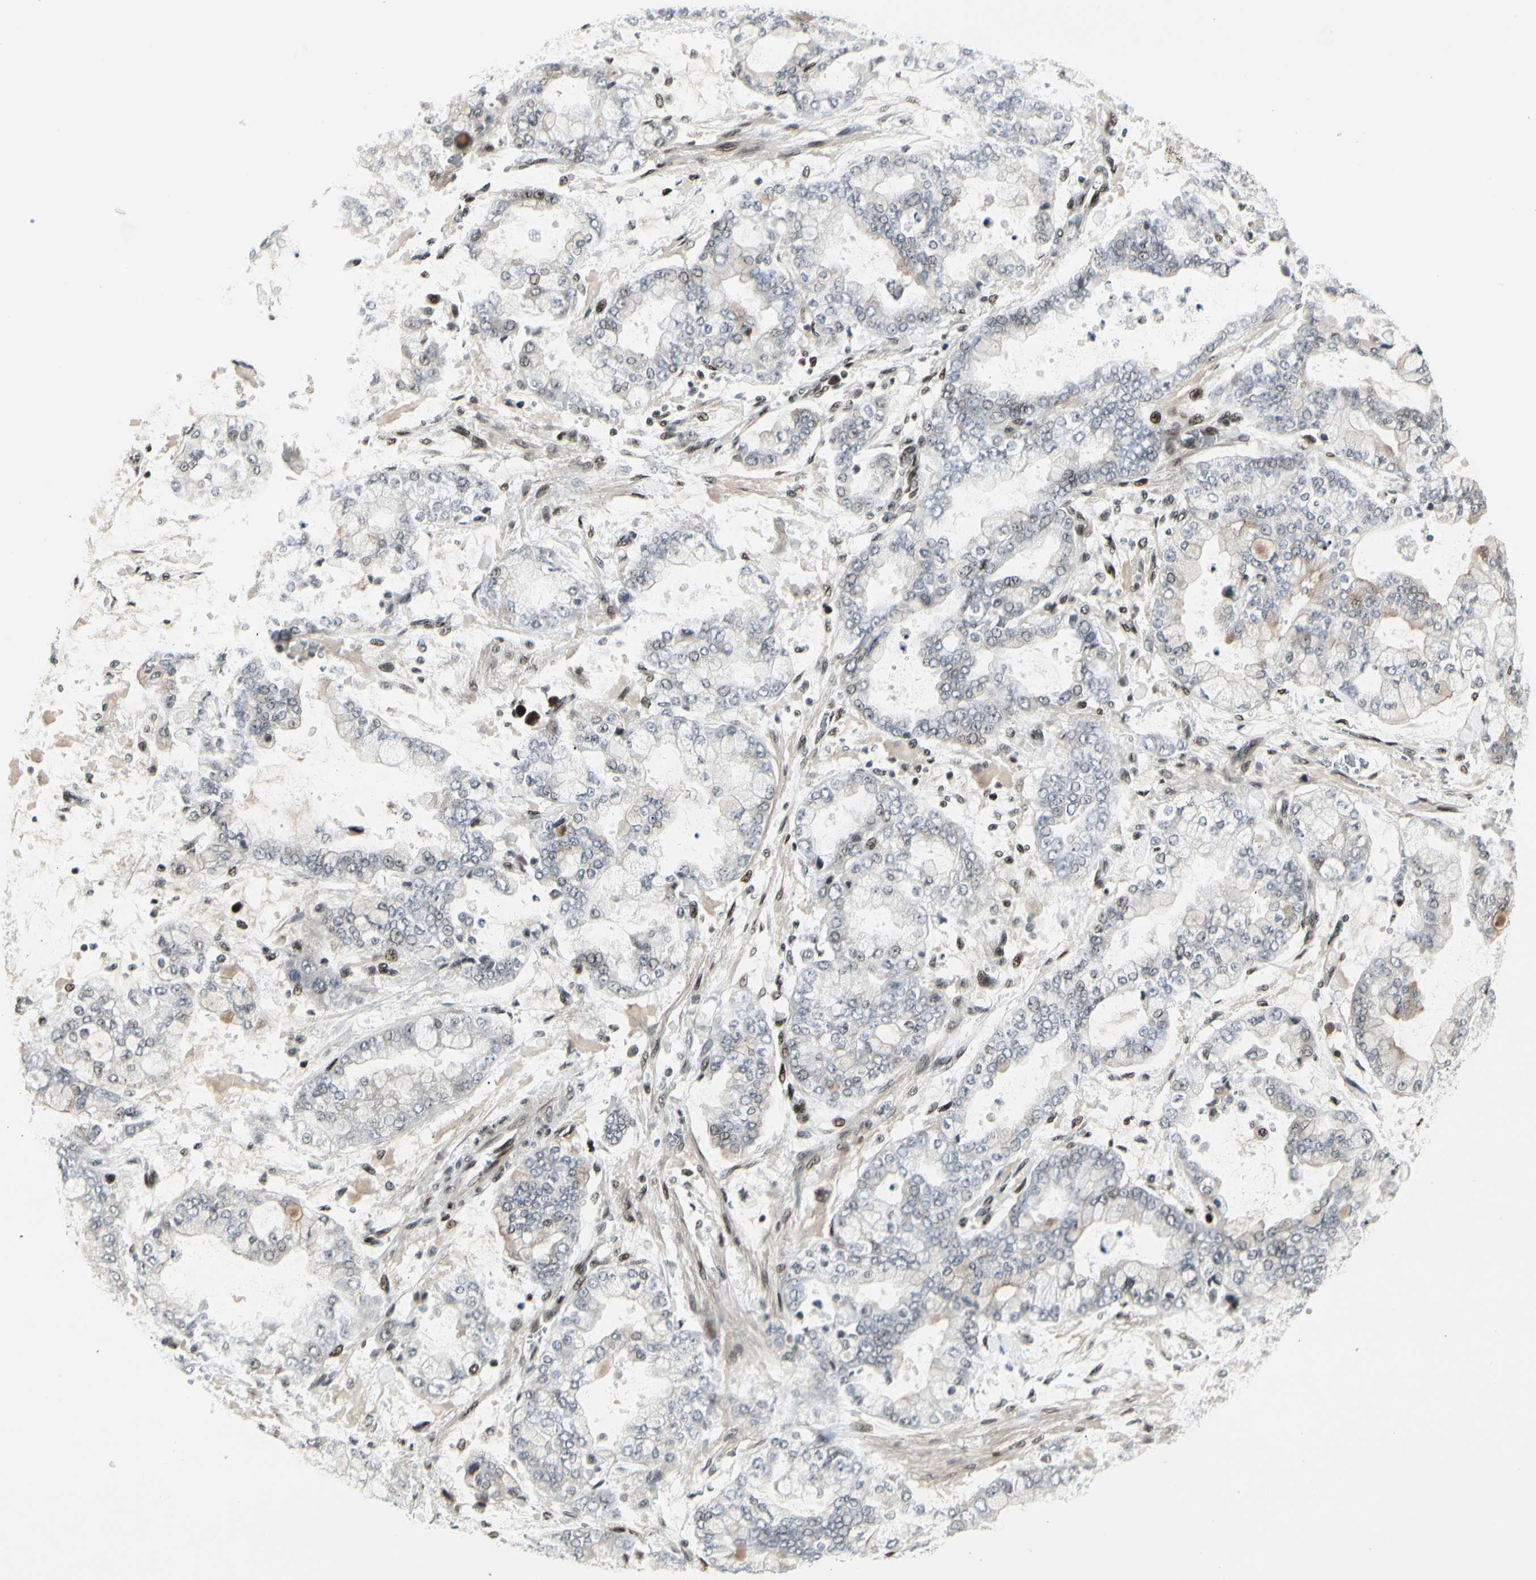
{"staining": {"intensity": "moderate", "quantity": "<25%", "location": "nuclear"}, "tissue": "stomach cancer", "cell_type": "Tumor cells", "image_type": "cancer", "snomed": [{"axis": "morphology", "description": "Normal tissue, NOS"}, {"axis": "morphology", "description": "Adenocarcinoma, NOS"}, {"axis": "topography", "description": "Stomach, upper"}, {"axis": "topography", "description": "Stomach"}], "caption": "The photomicrograph shows staining of adenocarcinoma (stomach), revealing moderate nuclear protein positivity (brown color) within tumor cells.", "gene": "FOXJ2", "patient": {"sex": "male", "age": 76}}